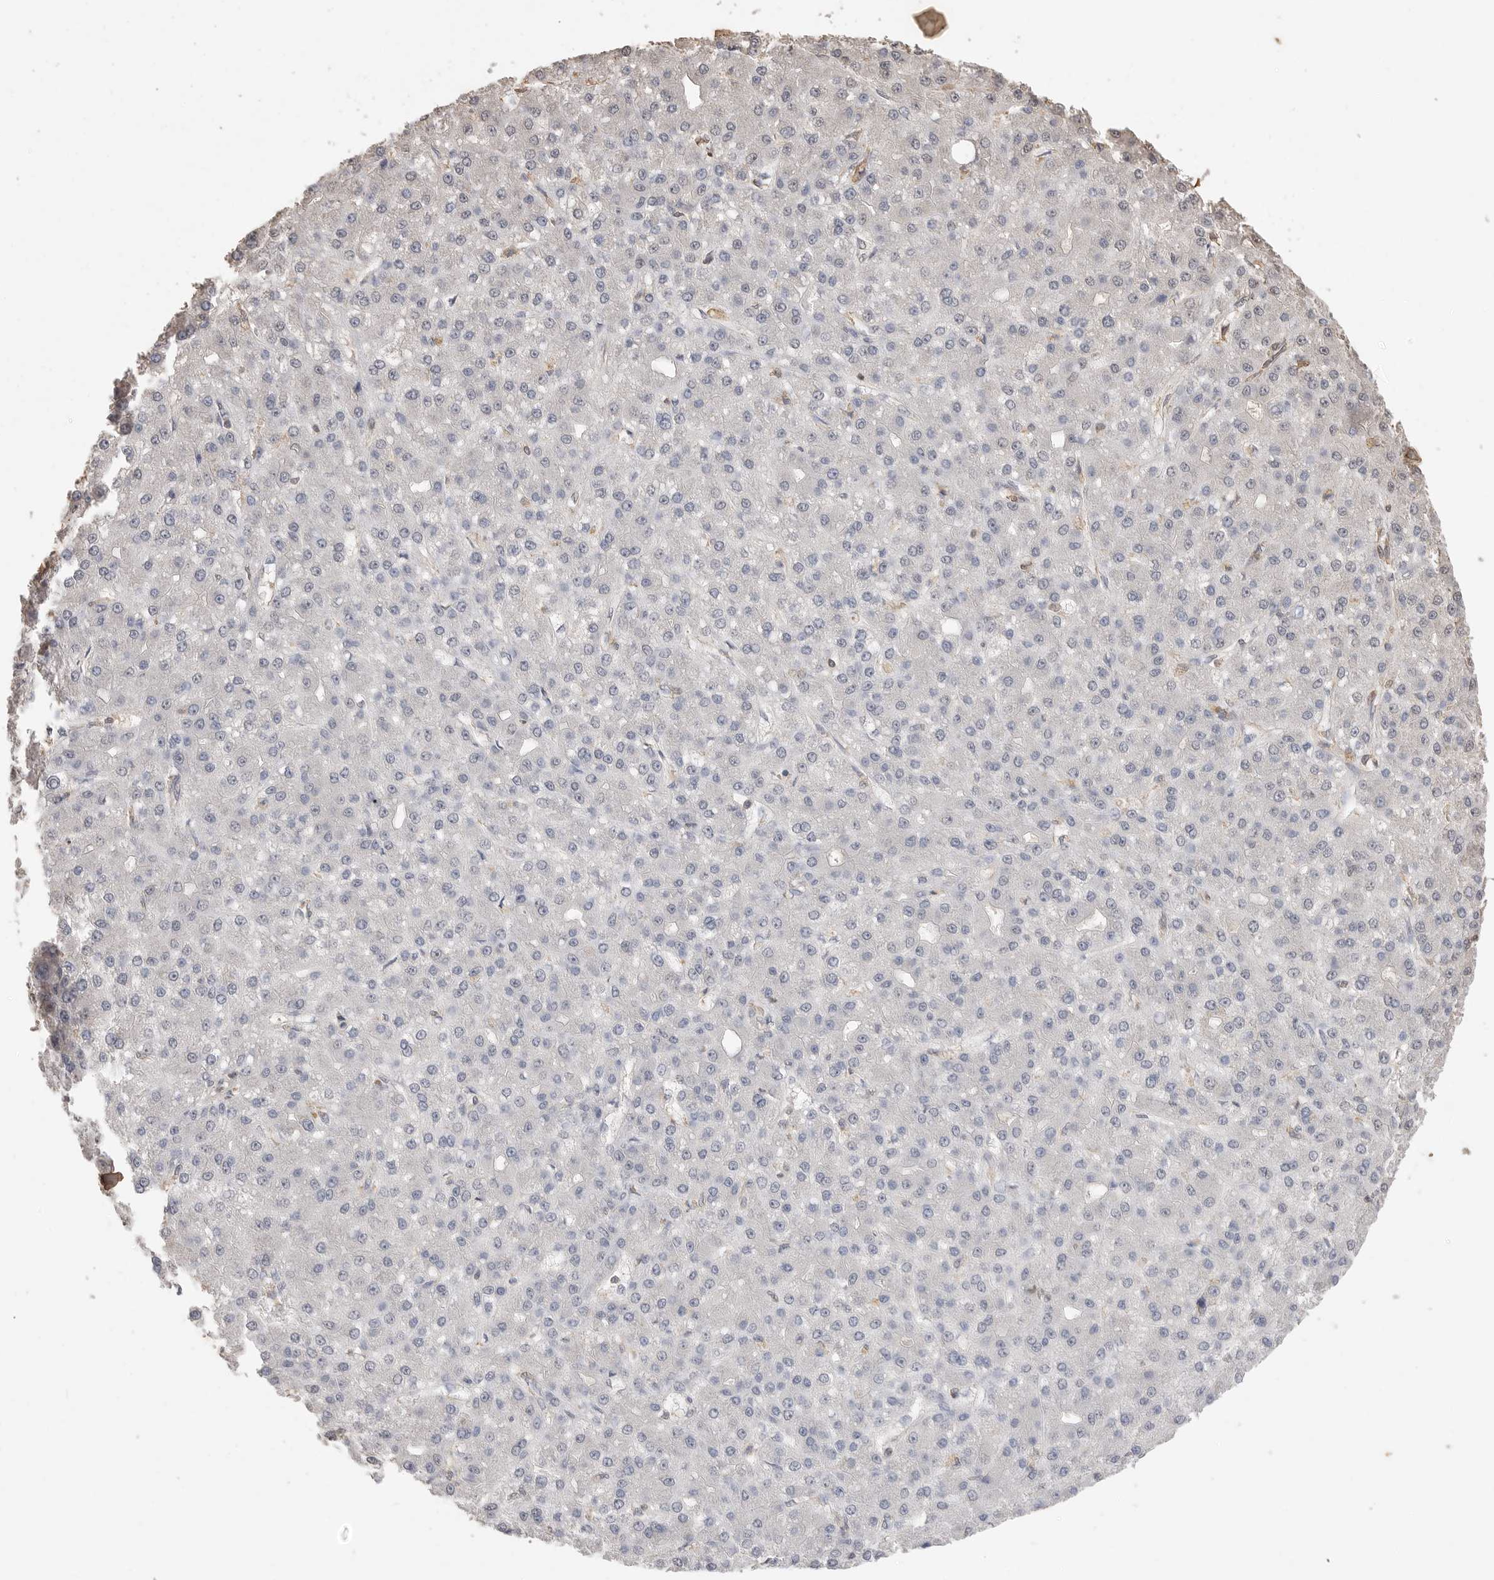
{"staining": {"intensity": "negative", "quantity": "none", "location": "none"}, "tissue": "liver cancer", "cell_type": "Tumor cells", "image_type": "cancer", "snomed": [{"axis": "morphology", "description": "Carcinoma, Hepatocellular, NOS"}, {"axis": "topography", "description": "Liver"}], "caption": "Liver cancer stained for a protein using immunohistochemistry (IHC) demonstrates no staining tumor cells.", "gene": "MAP2K1", "patient": {"sex": "male", "age": 67}}